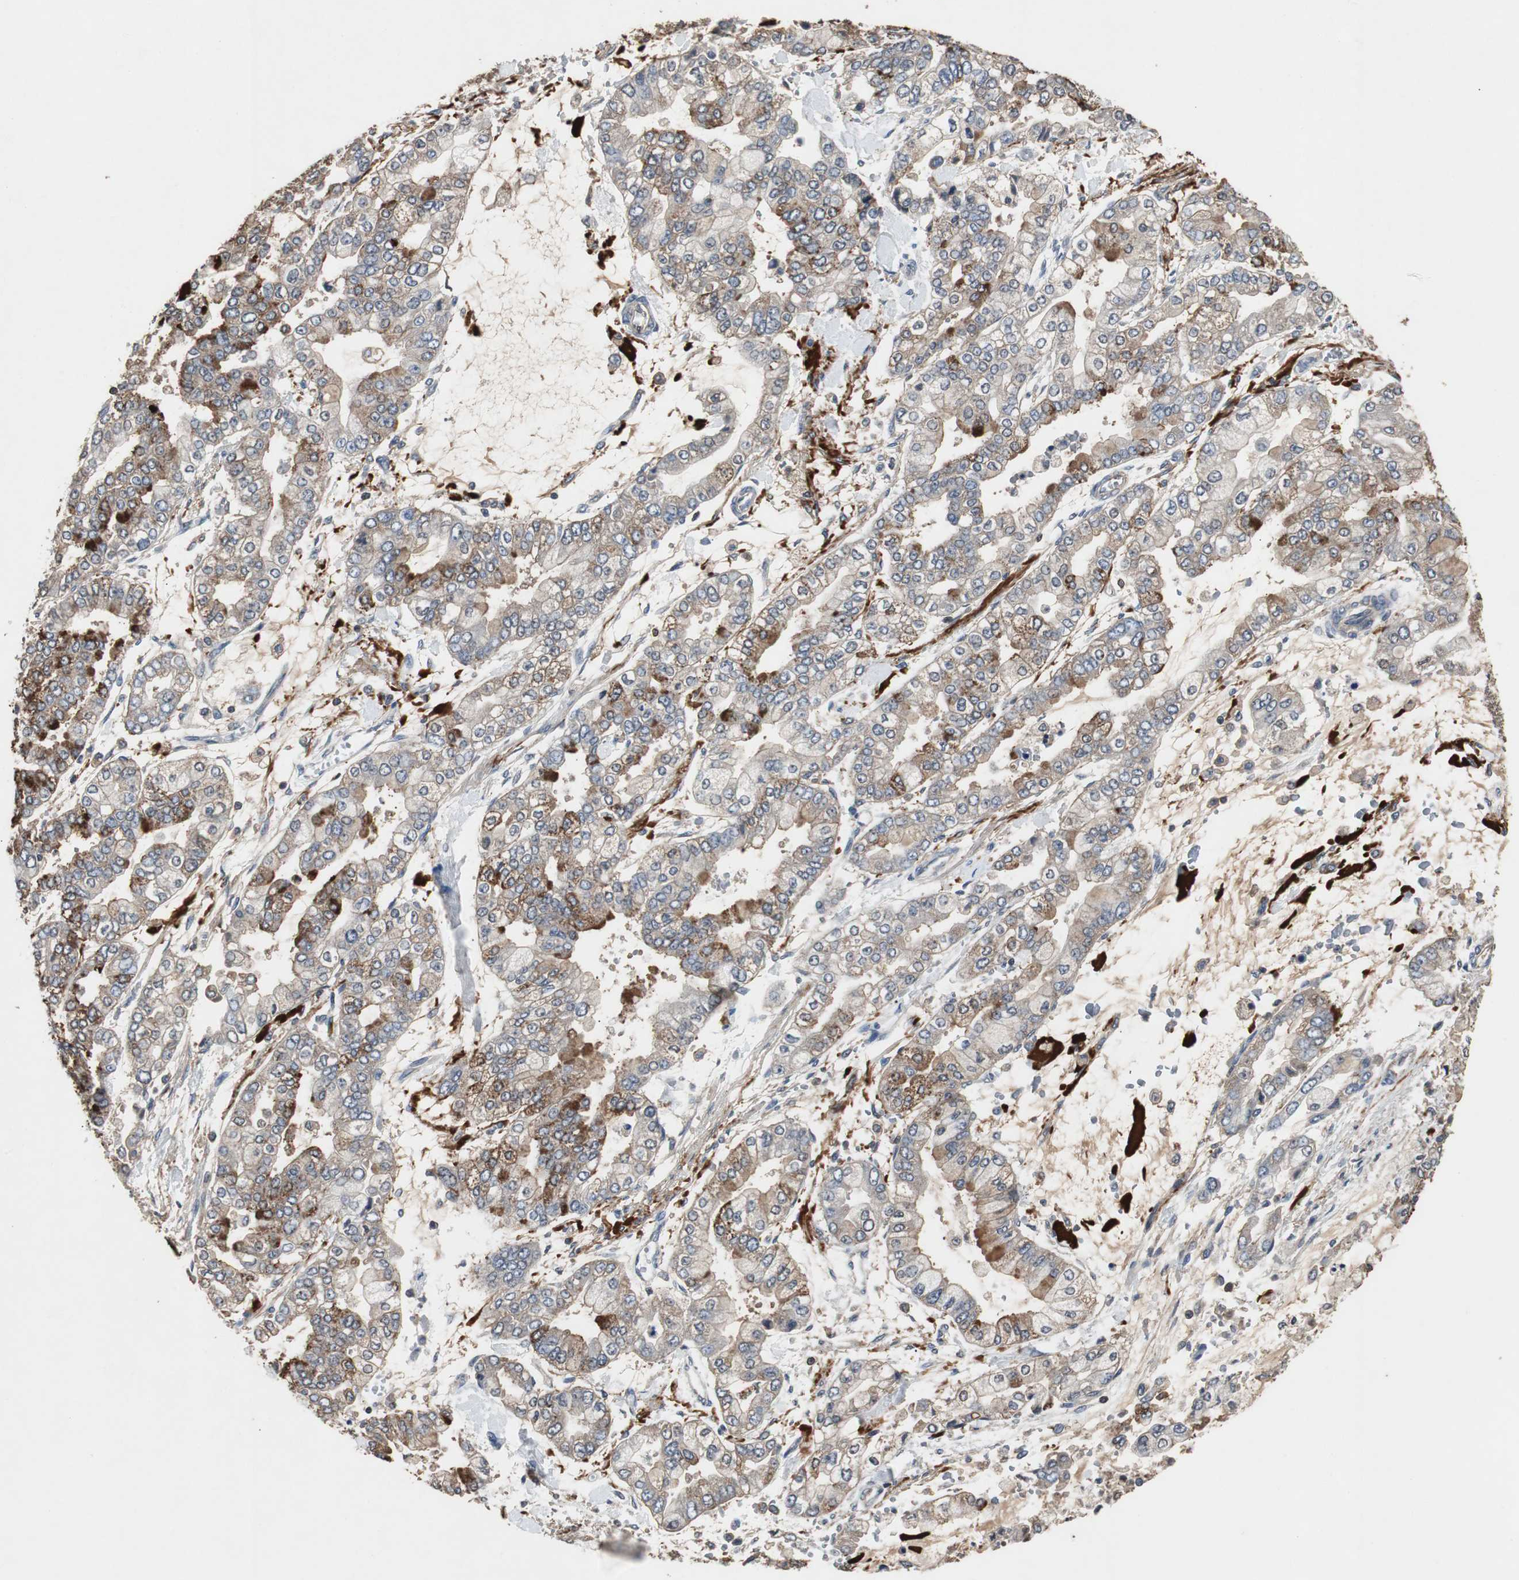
{"staining": {"intensity": "weak", "quantity": "25%-75%", "location": "cytoplasmic/membranous"}, "tissue": "stomach cancer", "cell_type": "Tumor cells", "image_type": "cancer", "snomed": [{"axis": "morphology", "description": "Normal tissue, NOS"}, {"axis": "morphology", "description": "Adenocarcinoma, NOS"}, {"axis": "topography", "description": "Stomach, upper"}, {"axis": "topography", "description": "Stomach"}], "caption": "About 25%-75% of tumor cells in stomach cancer (adenocarcinoma) reveal weak cytoplasmic/membranous protein positivity as visualized by brown immunohistochemical staining.", "gene": "TNFRSF14", "patient": {"sex": "male", "age": 76}}